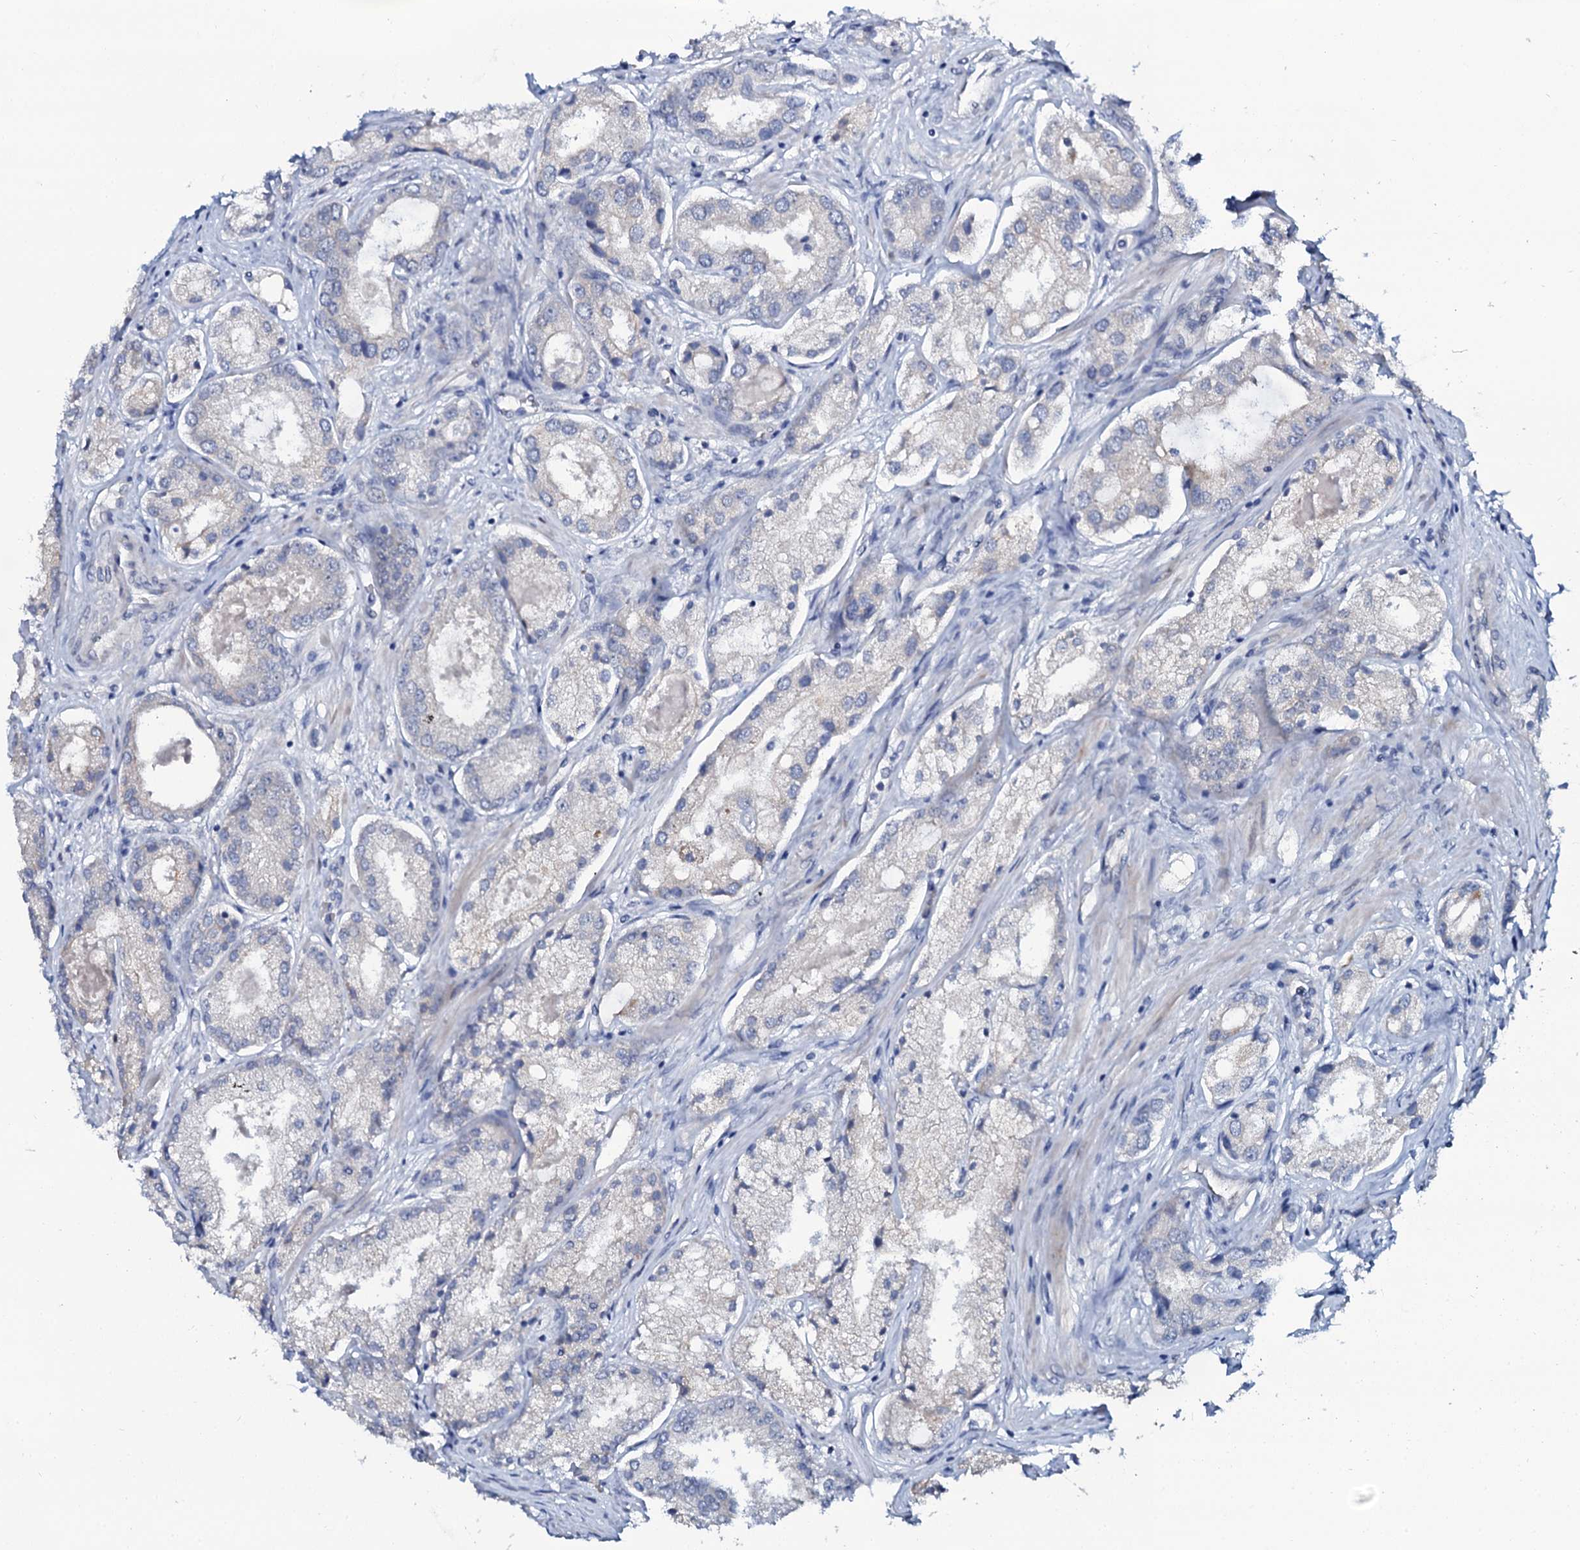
{"staining": {"intensity": "negative", "quantity": "none", "location": "none"}, "tissue": "prostate cancer", "cell_type": "Tumor cells", "image_type": "cancer", "snomed": [{"axis": "morphology", "description": "Adenocarcinoma, Low grade"}, {"axis": "topography", "description": "Prostate"}], "caption": "Prostate cancer (adenocarcinoma (low-grade)) was stained to show a protein in brown. There is no significant positivity in tumor cells.", "gene": "C10orf88", "patient": {"sex": "male", "age": 68}}